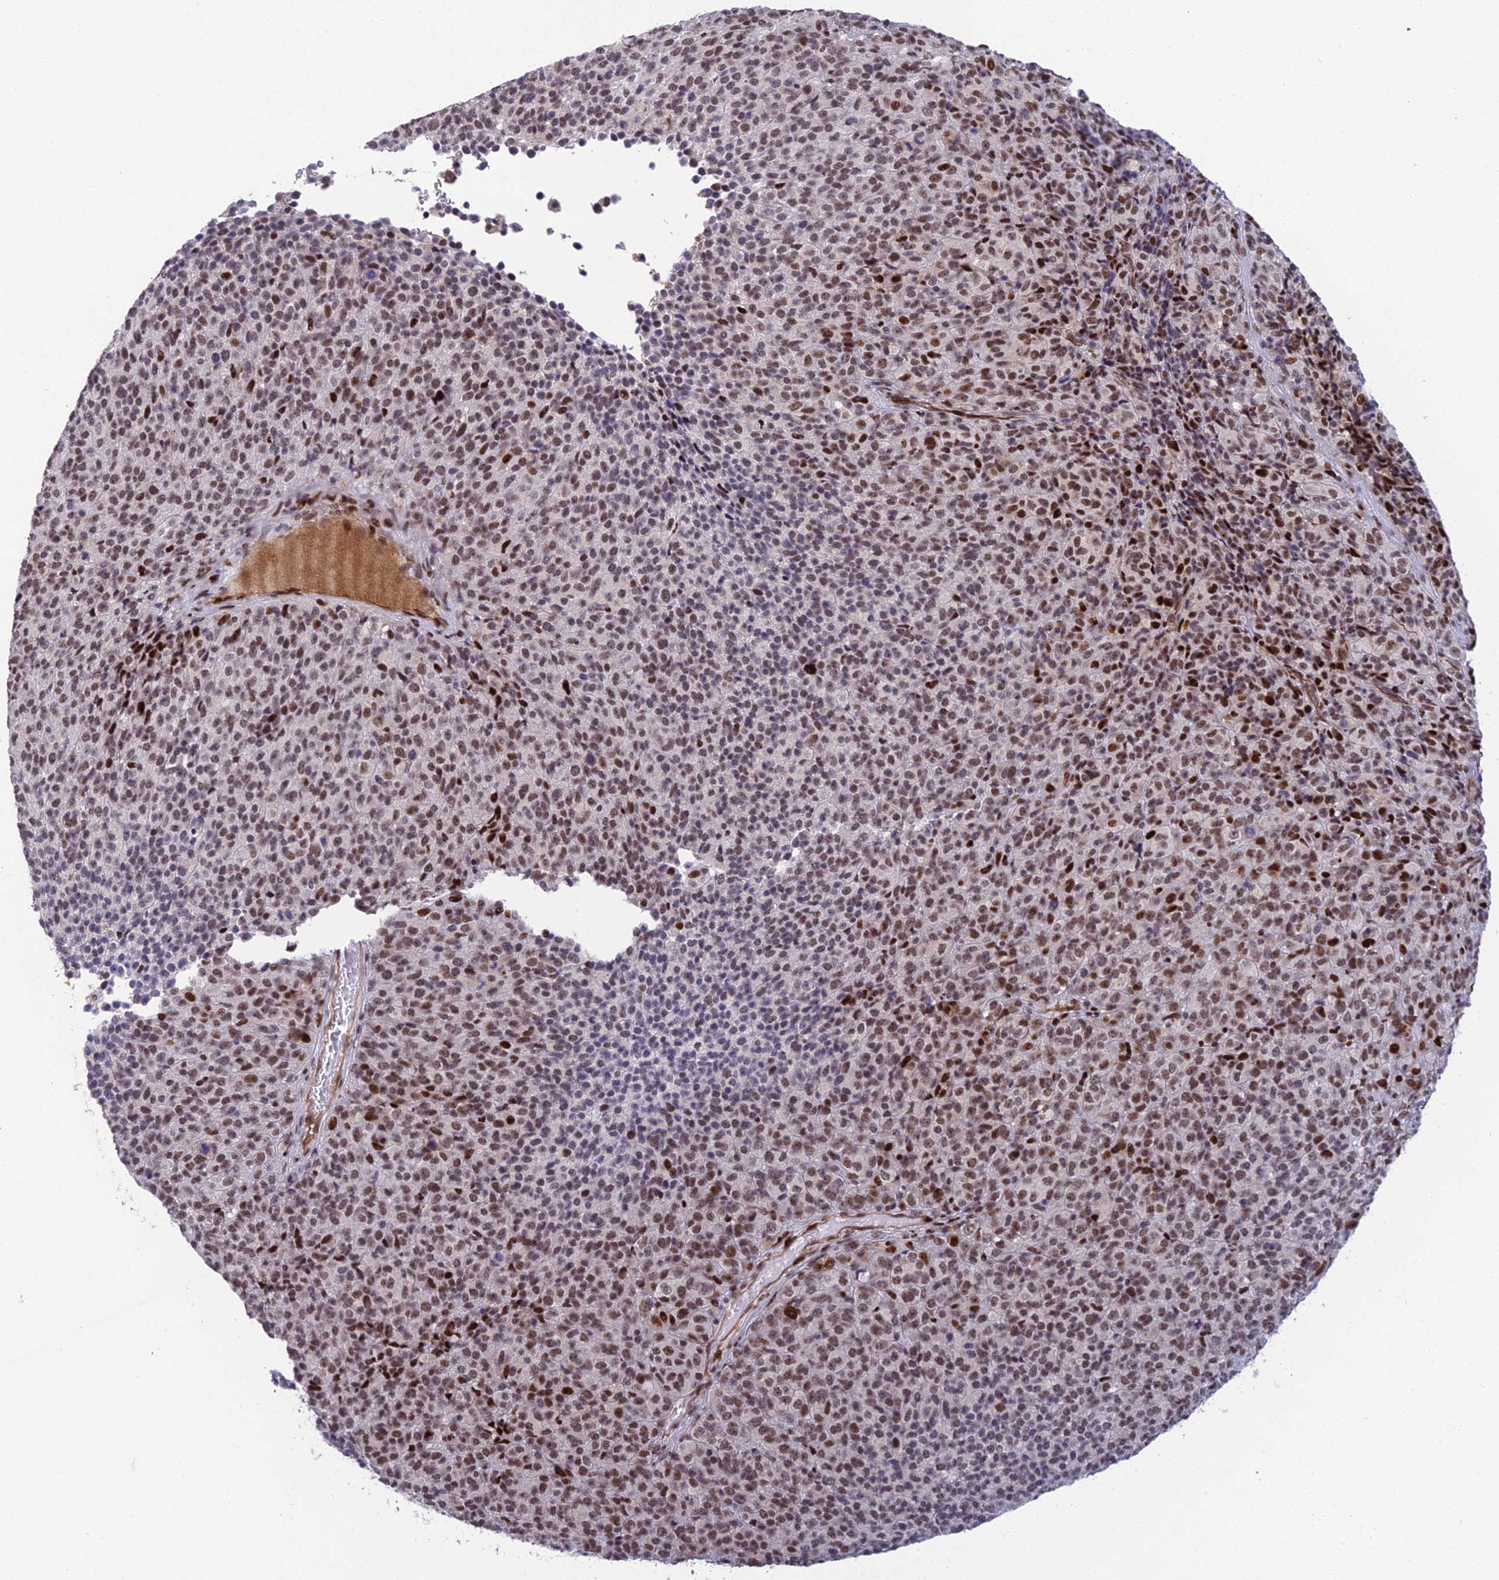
{"staining": {"intensity": "moderate", "quantity": ">75%", "location": "nuclear"}, "tissue": "melanoma", "cell_type": "Tumor cells", "image_type": "cancer", "snomed": [{"axis": "morphology", "description": "Malignant melanoma, Metastatic site"}, {"axis": "topography", "description": "Brain"}], "caption": "Human melanoma stained with a brown dye demonstrates moderate nuclear positive staining in about >75% of tumor cells.", "gene": "RANBP3", "patient": {"sex": "female", "age": 56}}